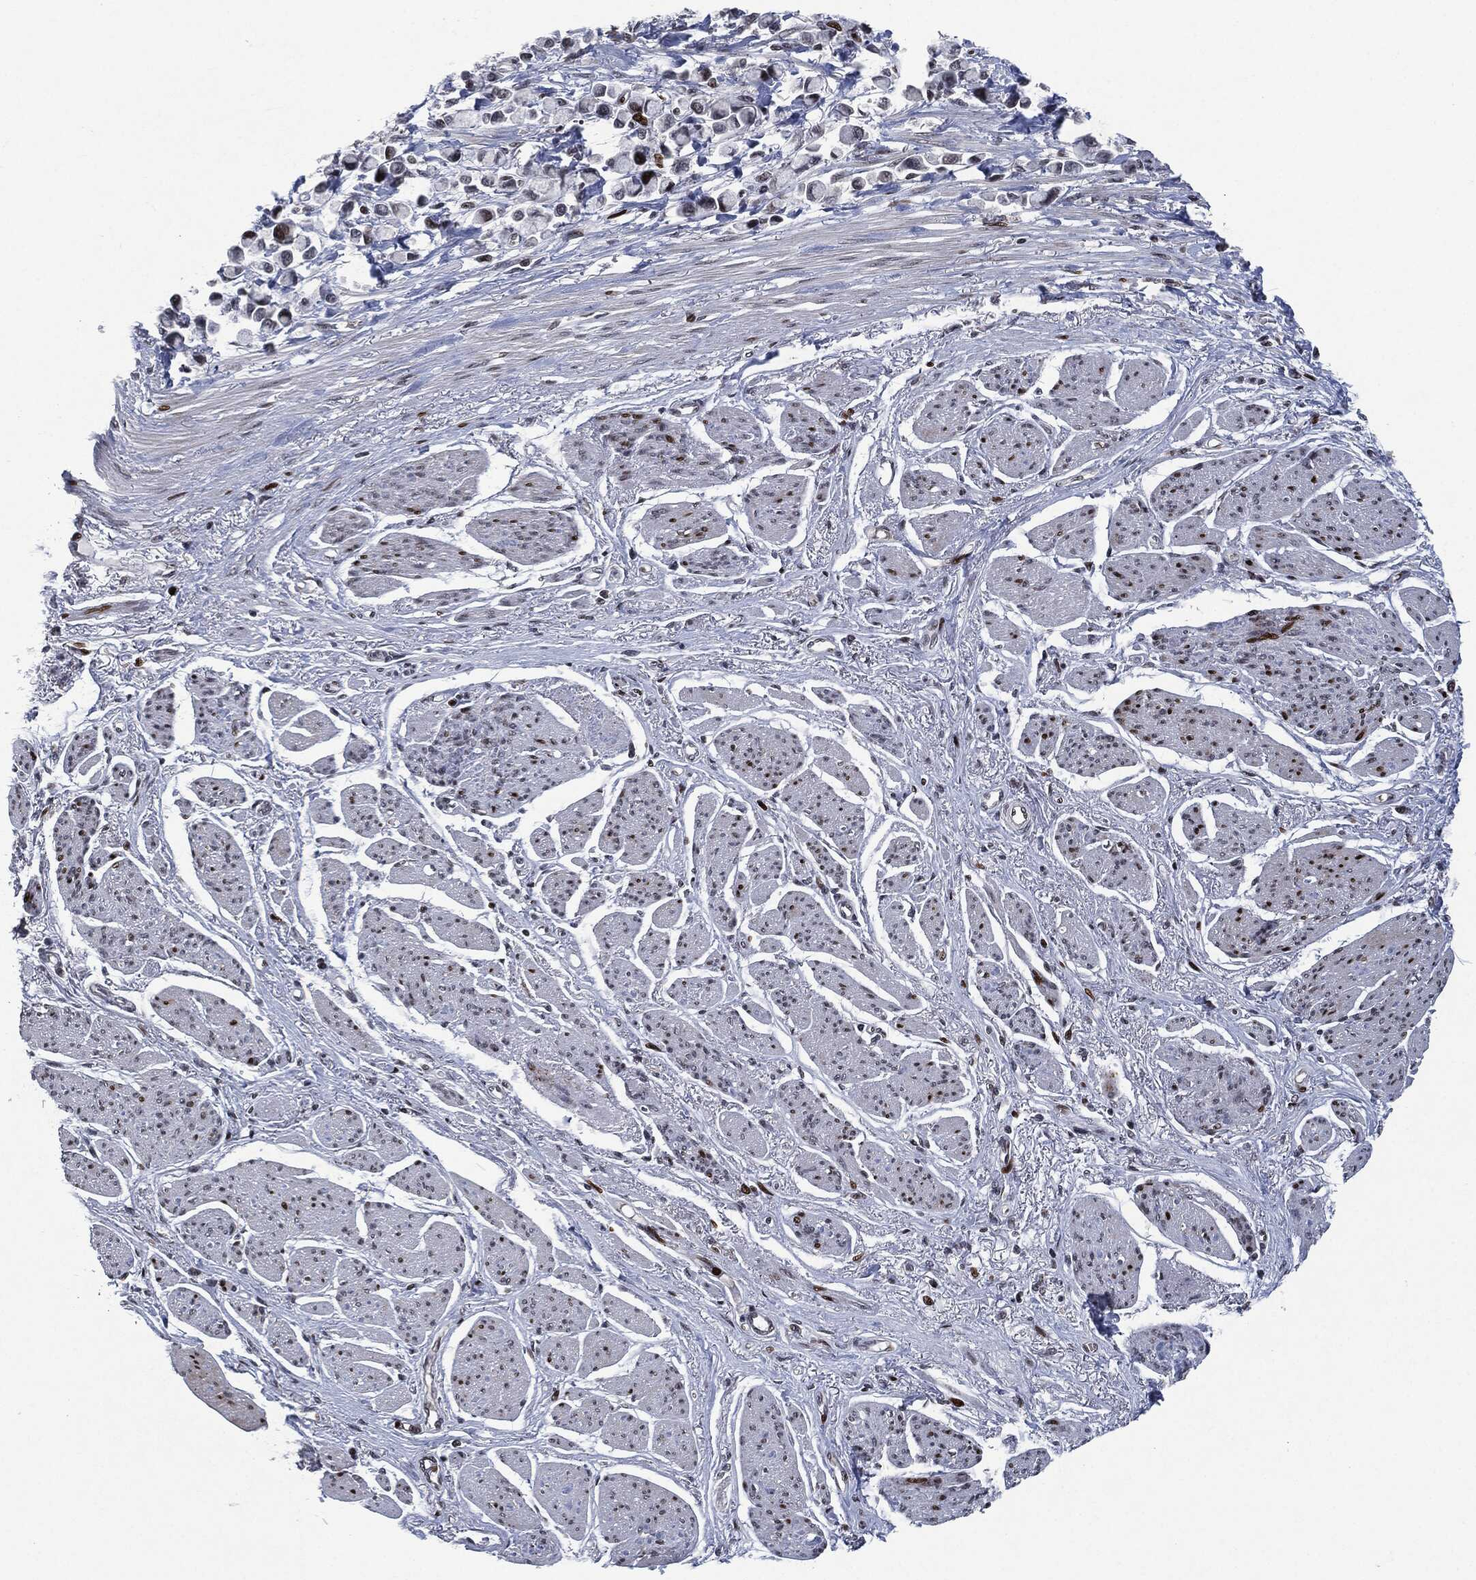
{"staining": {"intensity": "negative", "quantity": "none", "location": "none"}, "tissue": "stomach cancer", "cell_type": "Tumor cells", "image_type": "cancer", "snomed": [{"axis": "morphology", "description": "Adenocarcinoma, NOS"}, {"axis": "topography", "description": "Stomach"}], "caption": "This is an immunohistochemistry image of human stomach cancer (adenocarcinoma). There is no expression in tumor cells.", "gene": "EGFR", "patient": {"sex": "female", "age": 81}}